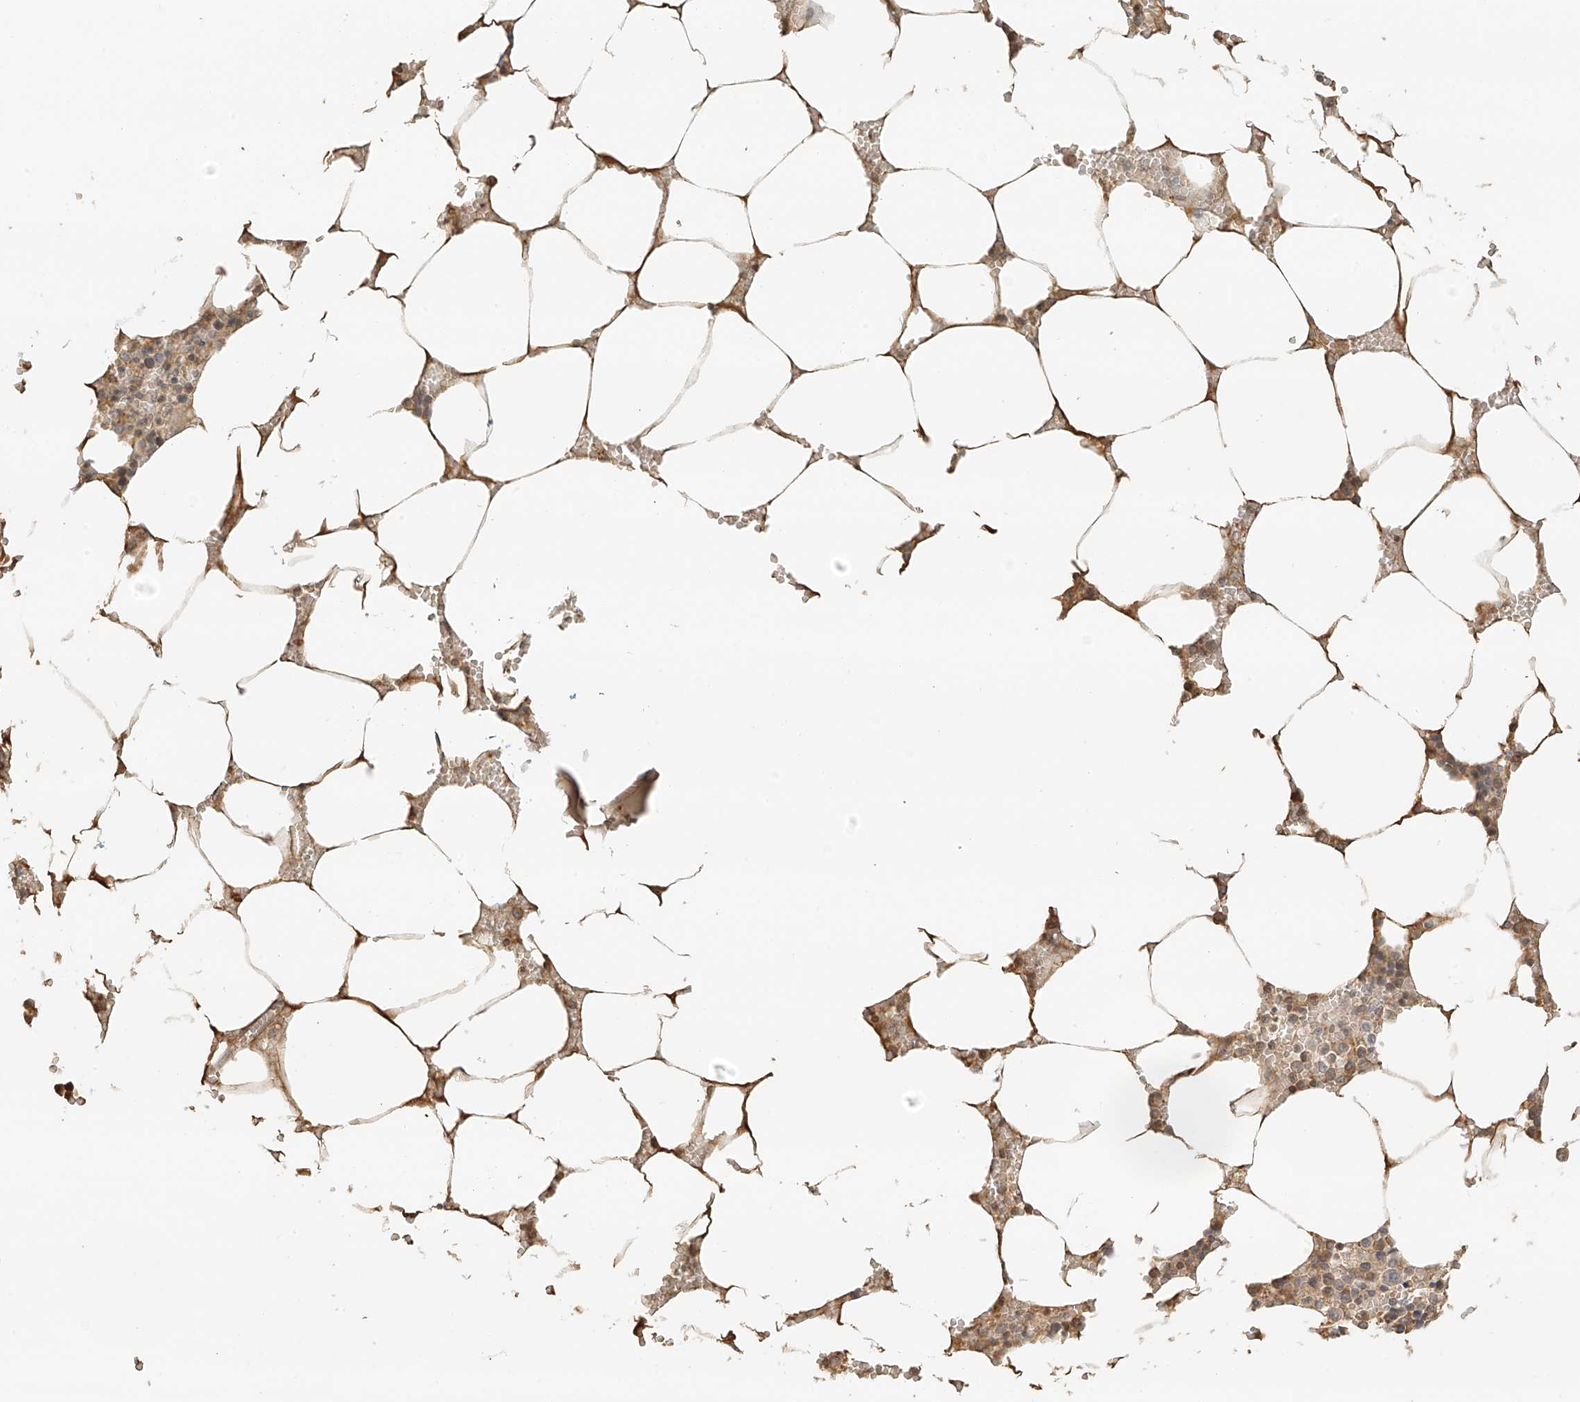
{"staining": {"intensity": "moderate", "quantity": "25%-75%", "location": "cytoplasmic/membranous"}, "tissue": "bone marrow", "cell_type": "Hematopoietic cells", "image_type": "normal", "snomed": [{"axis": "morphology", "description": "Normal tissue, NOS"}, {"axis": "topography", "description": "Bone marrow"}], "caption": "Immunohistochemical staining of benign human bone marrow displays medium levels of moderate cytoplasmic/membranous staining in about 25%-75% of hematopoietic cells. (brown staining indicates protein expression, while blue staining denotes nuclei).", "gene": "UPK1B", "patient": {"sex": "male", "age": 70}}